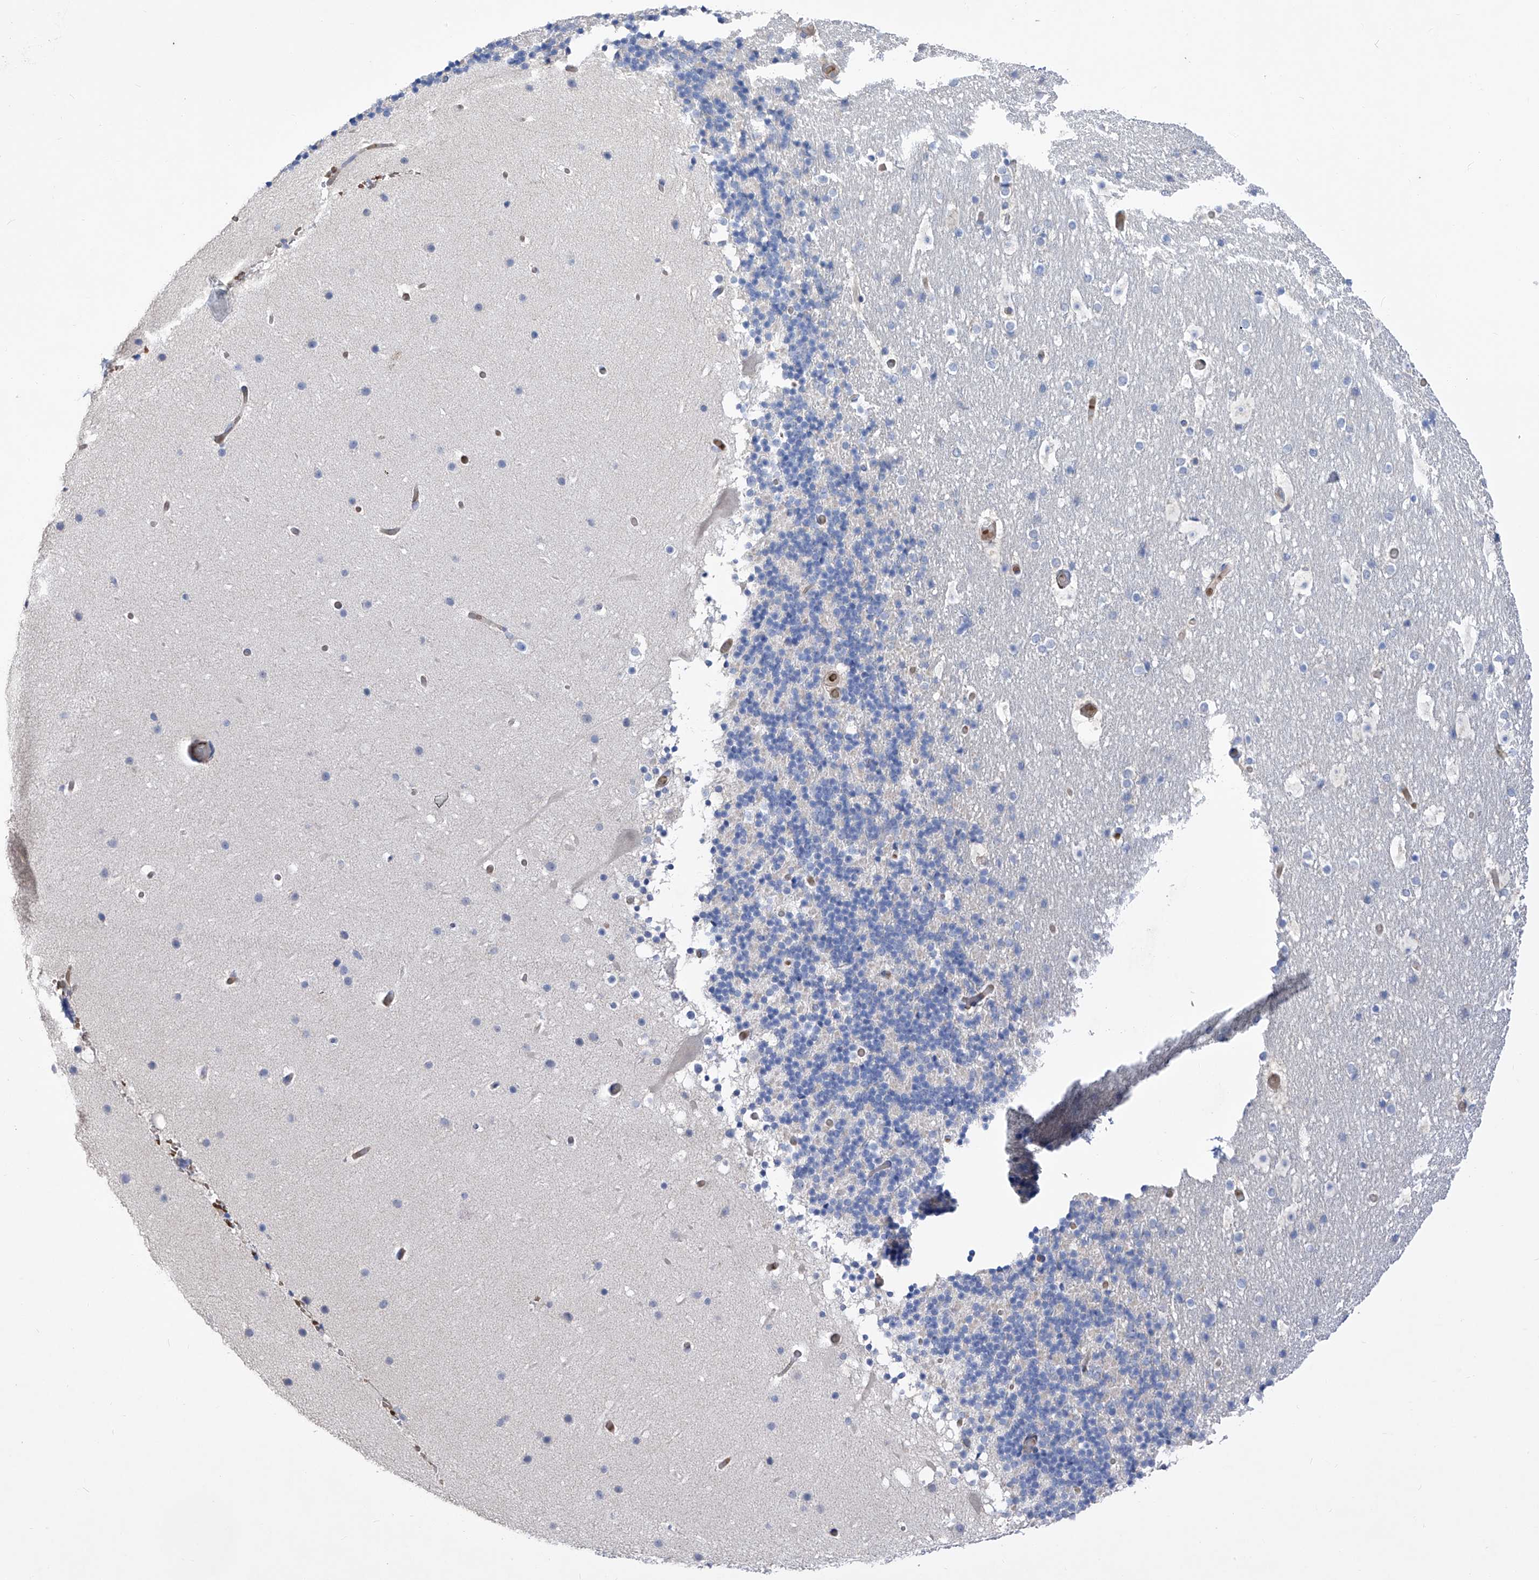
{"staining": {"intensity": "negative", "quantity": "none", "location": "none"}, "tissue": "cerebellum", "cell_type": "Cells in granular layer", "image_type": "normal", "snomed": [{"axis": "morphology", "description": "Normal tissue, NOS"}, {"axis": "topography", "description": "Cerebellum"}], "caption": "The histopathology image shows no significant expression in cells in granular layer of cerebellum.", "gene": "NFATC4", "patient": {"sex": "male", "age": 57}}